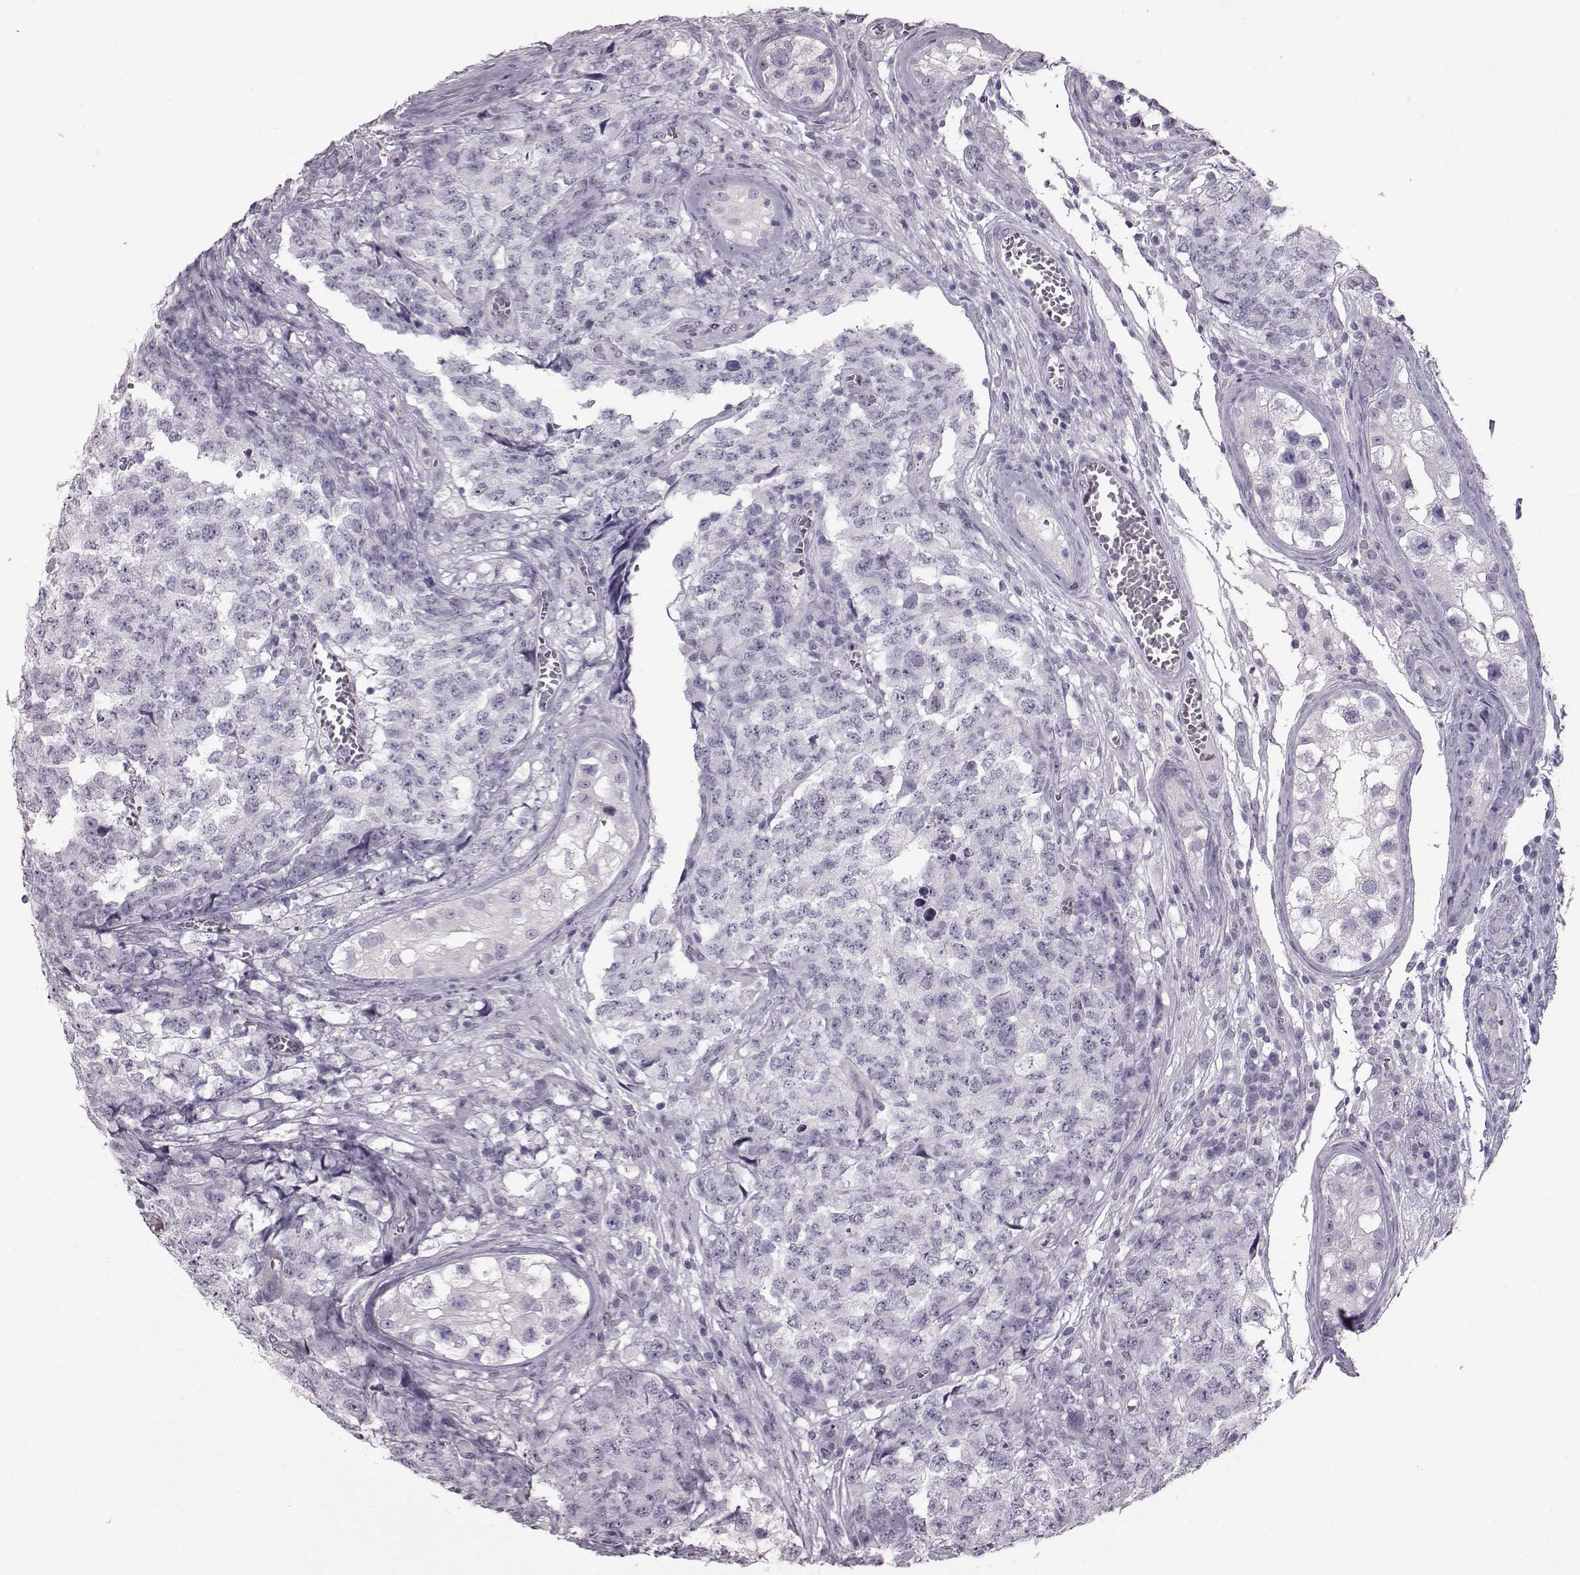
{"staining": {"intensity": "negative", "quantity": "none", "location": "none"}, "tissue": "testis cancer", "cell_type": "Tumor cells", "image_type": "cancer", "snomed": [{"axis": "morphology", "description": "Carcinoma, Embryonal, NOS"}, {"axis": "topography", "description": "Testis"}], "caption": "This is an immunohistochemistry (IHC) micrograph of embryonal carcinoma (testis). There is no staining in tumor cells.", "gene": "TCHHL1", "patient": {"sex": "male", "age": 23}}